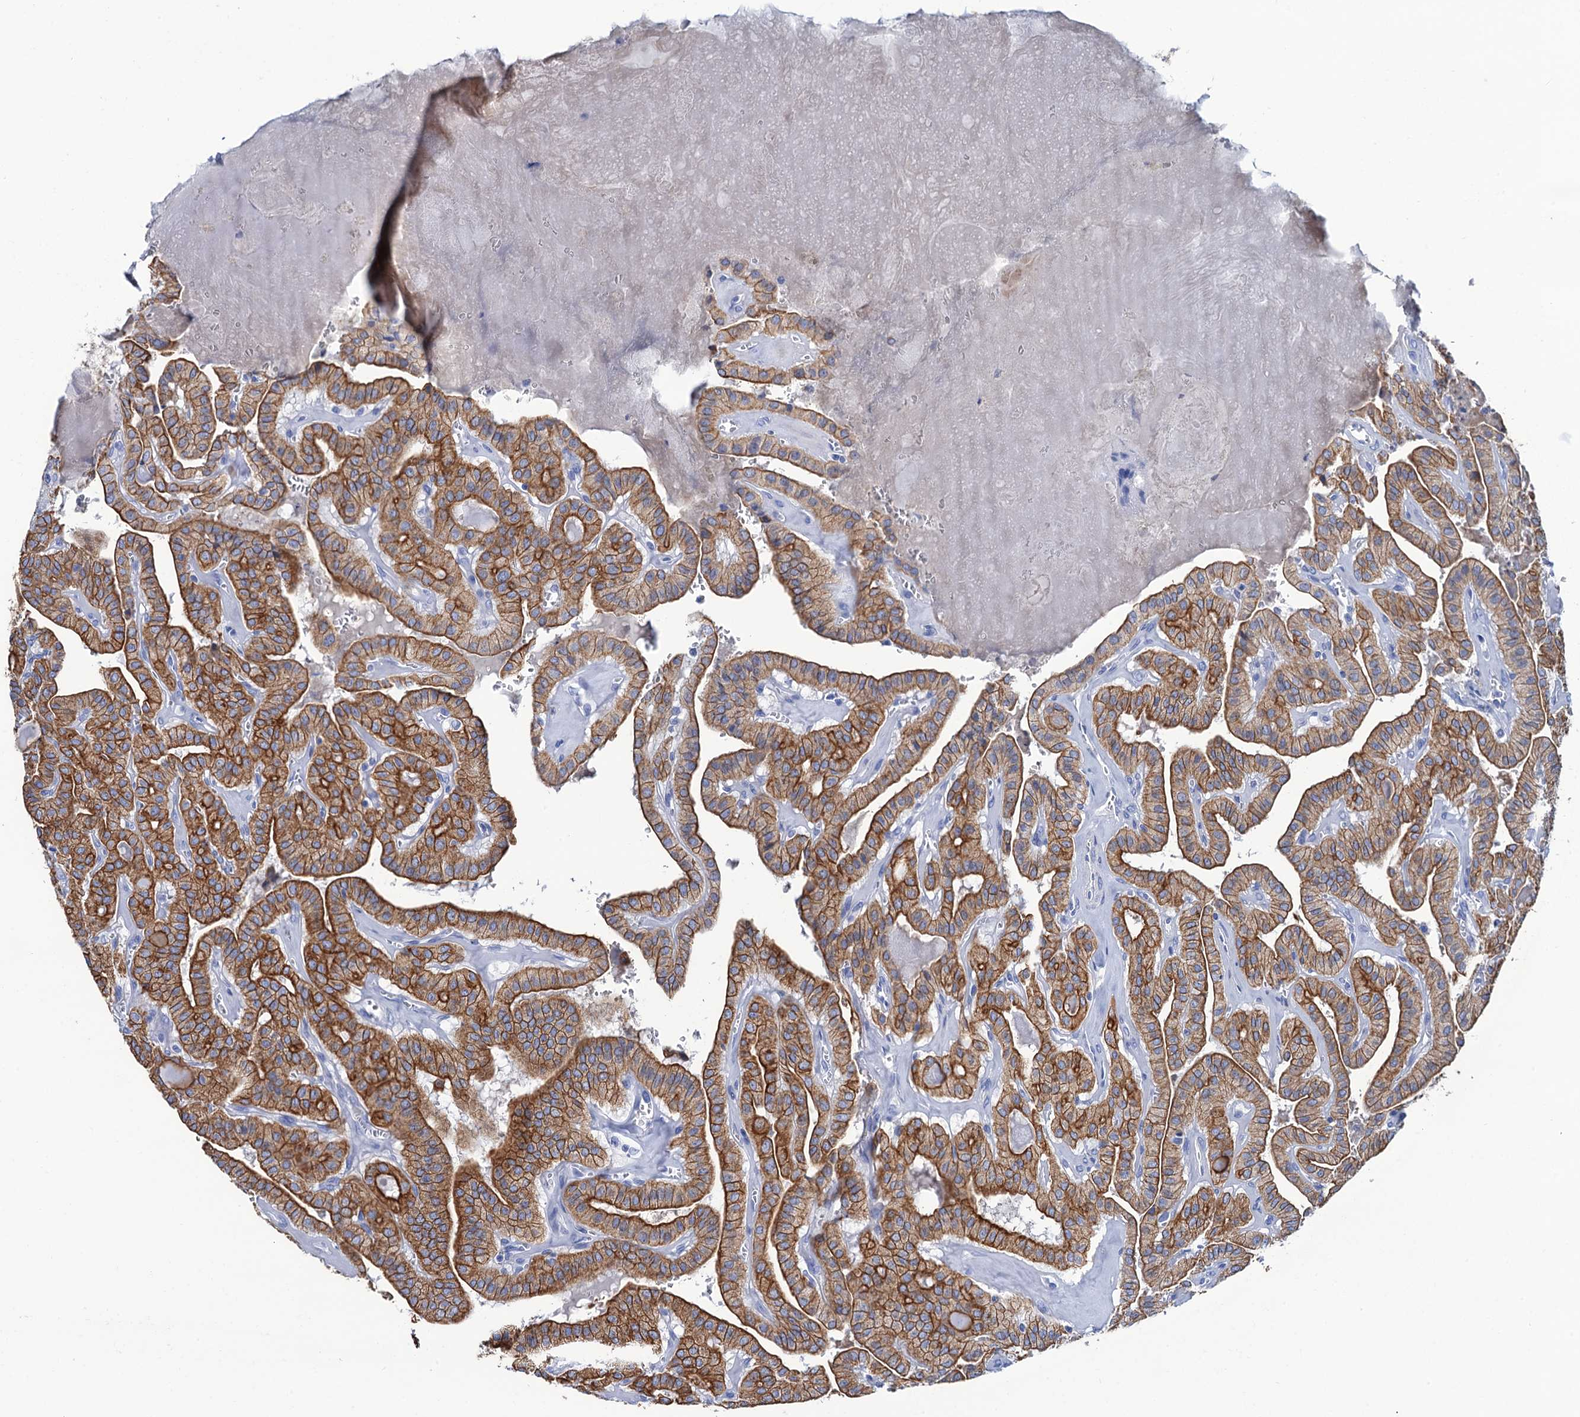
{"staining": {"intensity": "moderate", "quantity": ">75%", "location": "cytoplasmic/membranous"}, "tissue": "thyroid cancer", "cell_type": "Tumor cells", "image_type": "cancer", "snomed": [{"axis": "morphology", "description": "Papillary adenocarcinoma, NOS"}, {"axis": "topography", "description": "Thyroid gland"}], "caption": "Human papillary adenocarcinoma (thyroid) stained with a protein marker demonstrates moderate staining in tumor cells.", "gene": "RAB3IP", "patient": {"sex": "male", "age": 52}}